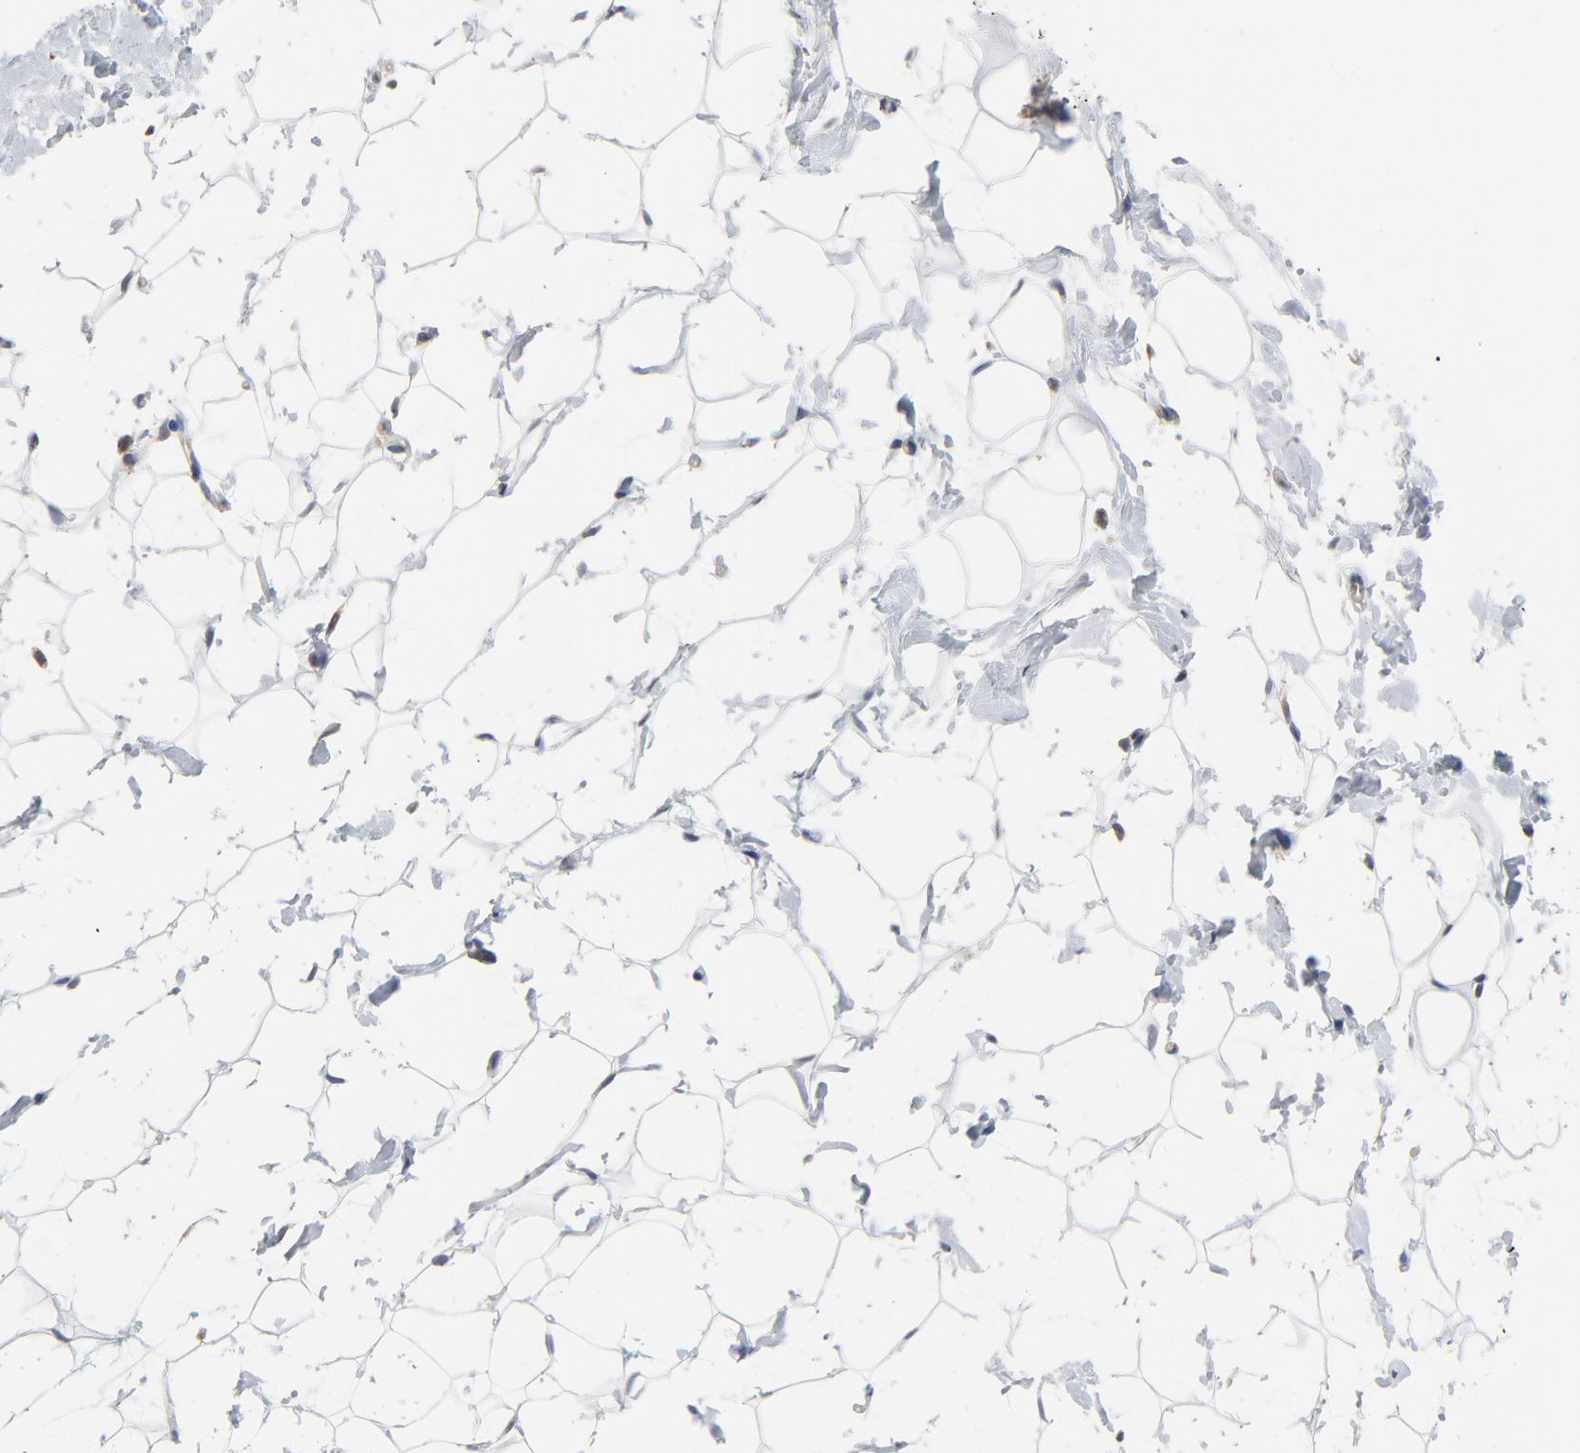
{"staining": {"intensity": "negative", "quantity": "none", "location": "none"}, "tissue": "breast", "cell_type": "Adipocytes", "image_type": "normal", "snomed": [{"axis": "morphology", "description": "Normal tissue, NOS"}, {"axis": "topography", "description": "Breast"}], "caption": "Immunohistochemistry (IHC) photomicrograph of unremarkable breast: breast stained with DAB (3,3'-diaminobenzidine) shows no significant protein expression in adipocytes.", "gene": "C14orf119", "patient": {"sex": "female", "age": 52}}